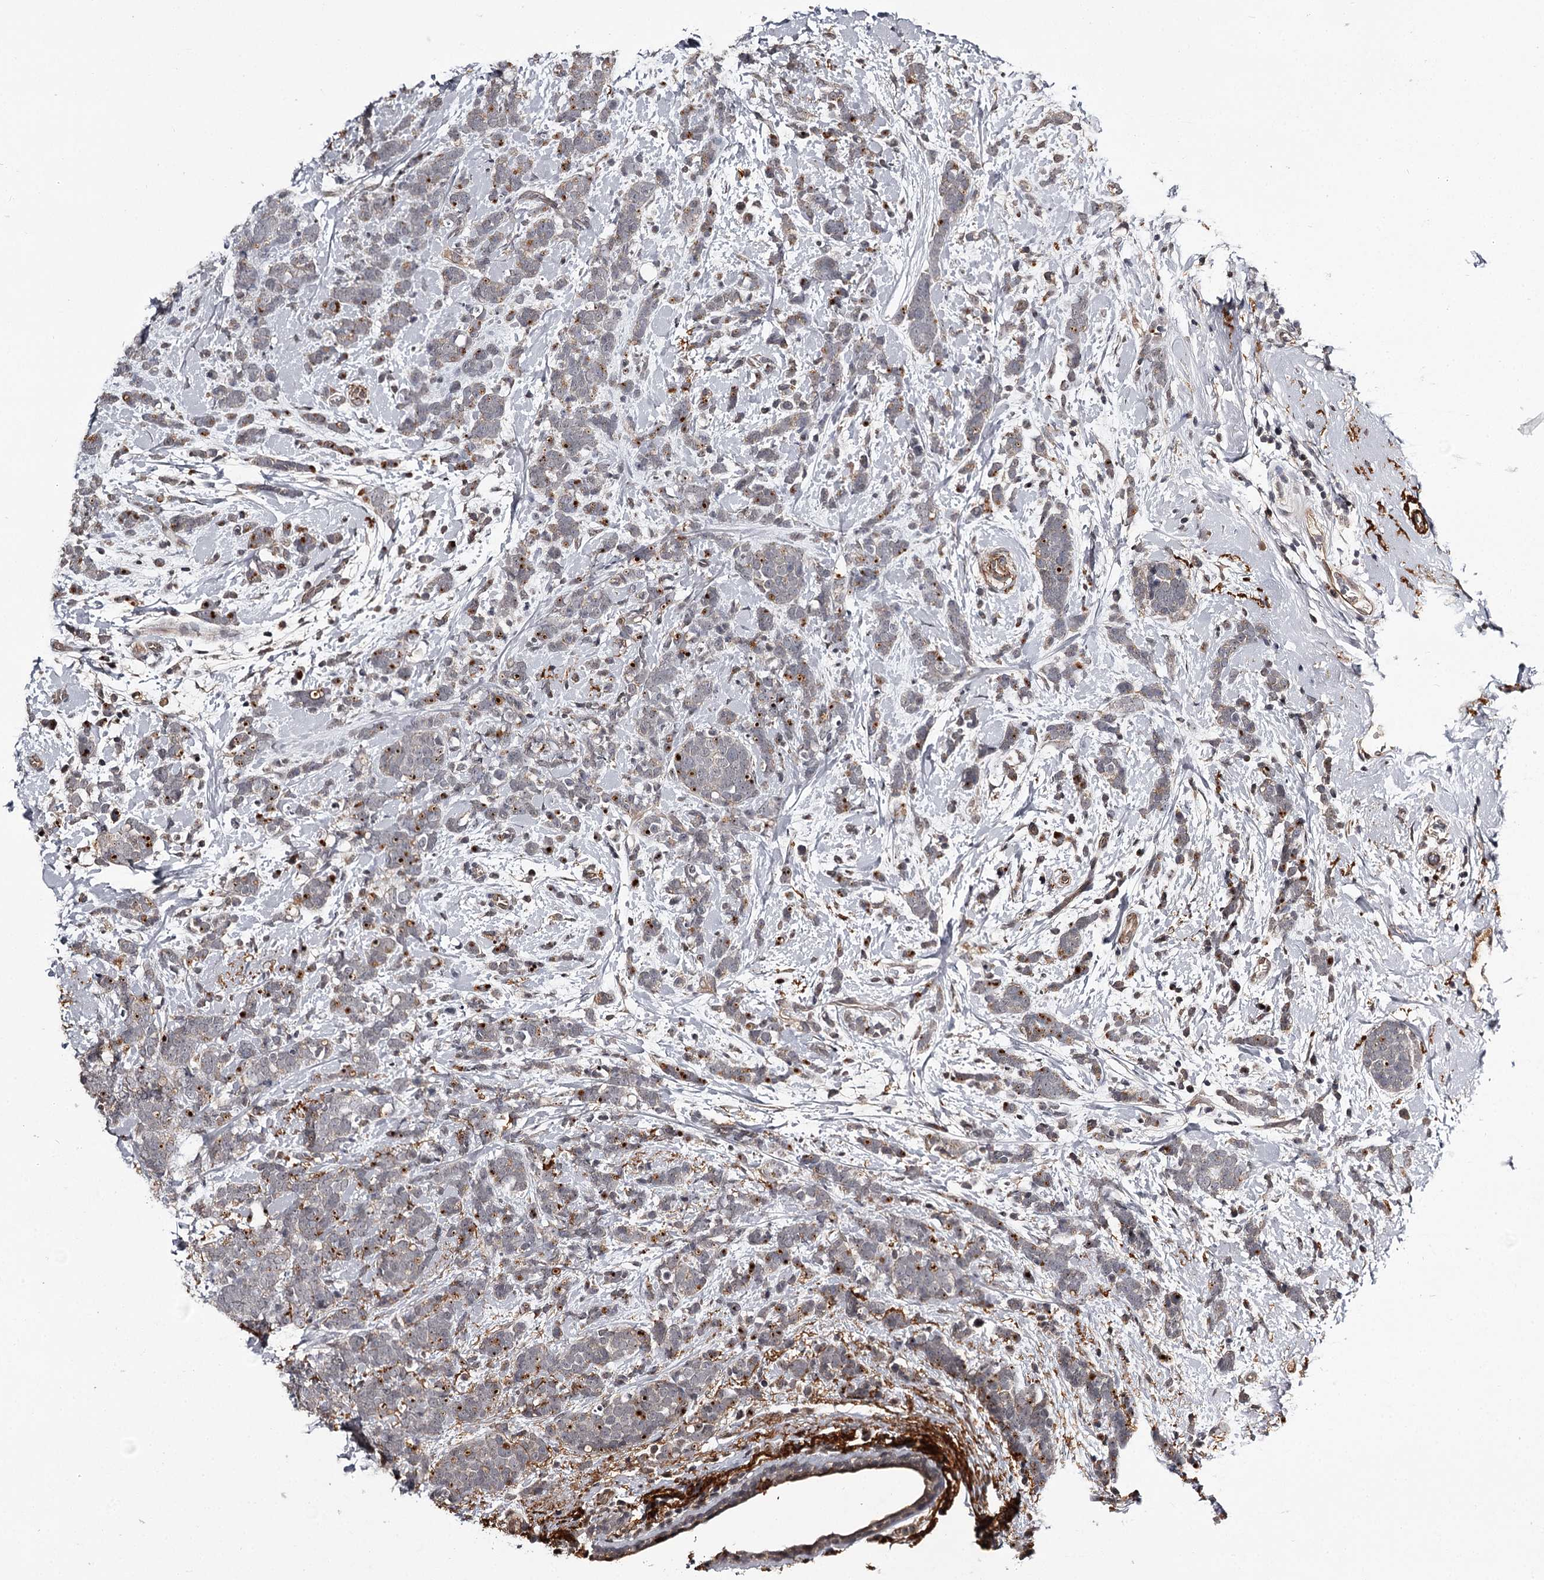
{"staining": {"intensity": "moderate", "quantity": "<25%", "location": "cytoplasmic/membranous"}, "tissue": "breast cancer", "cell_type": "Tumor cells", "image_type": "cancer", "snomed": [{"axis": "morphology", "description": "Lobular carcinoma"}, {"axis": "topography", "description": "Breast"}], "caption": "Breast lobular carcinoma tissue reveals moderate cytoplasmic/membranous staining in approximately <25% of tumor cells, visualized by immunohistochemistry.", "gene": "CWF19L2", "patient": {"sex": "female", "age": 58}}